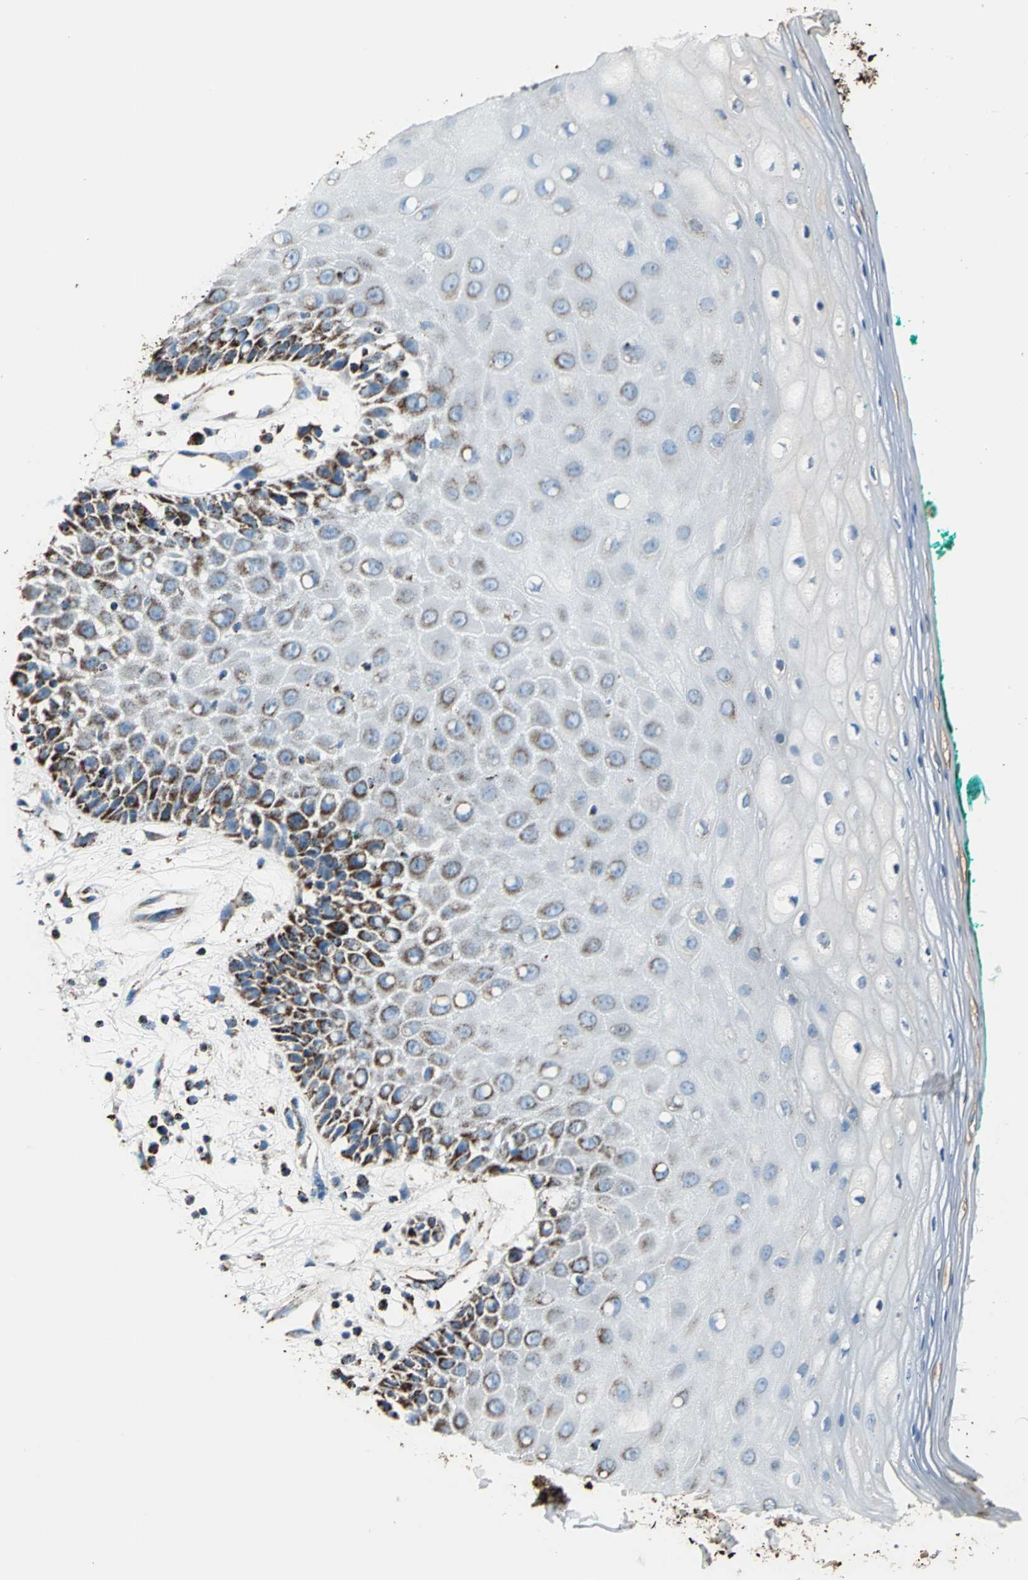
{"staining": {"intensity": "strong", "quantity": "25%-75%", "location": "cytoplasmic/membranous"}, "tissue": "oral mucosa", "cell_type": "Squamous epithelial cells", "image_type": "normal", "snomed": [{"axis": "morphology", "description": "Normal tissue, NOS"}, {"axis": "morphology", "description": "Squamous cell carcinoma, NOS"}, {"axis": "topography", "description": "Skeletal muscle"}, {"axis": "topography", "description": "Oral tissue"}, {"axis": "topography", "description": "Head-Neck"}], "caption": "Immunohistochemistry (IHC) image of unremarkable oral mucosa: human oral mucosa stained using immunohistochemistry (IHC) exhibits high levels of strong protein expression localized specifically in the cytoplasmic/membranous of squamous epithelial cells, appearing as a cytoplasmic/membranous brown color.", "gene": "ECH1", "patient": {"sex": "female", "age": 84}}